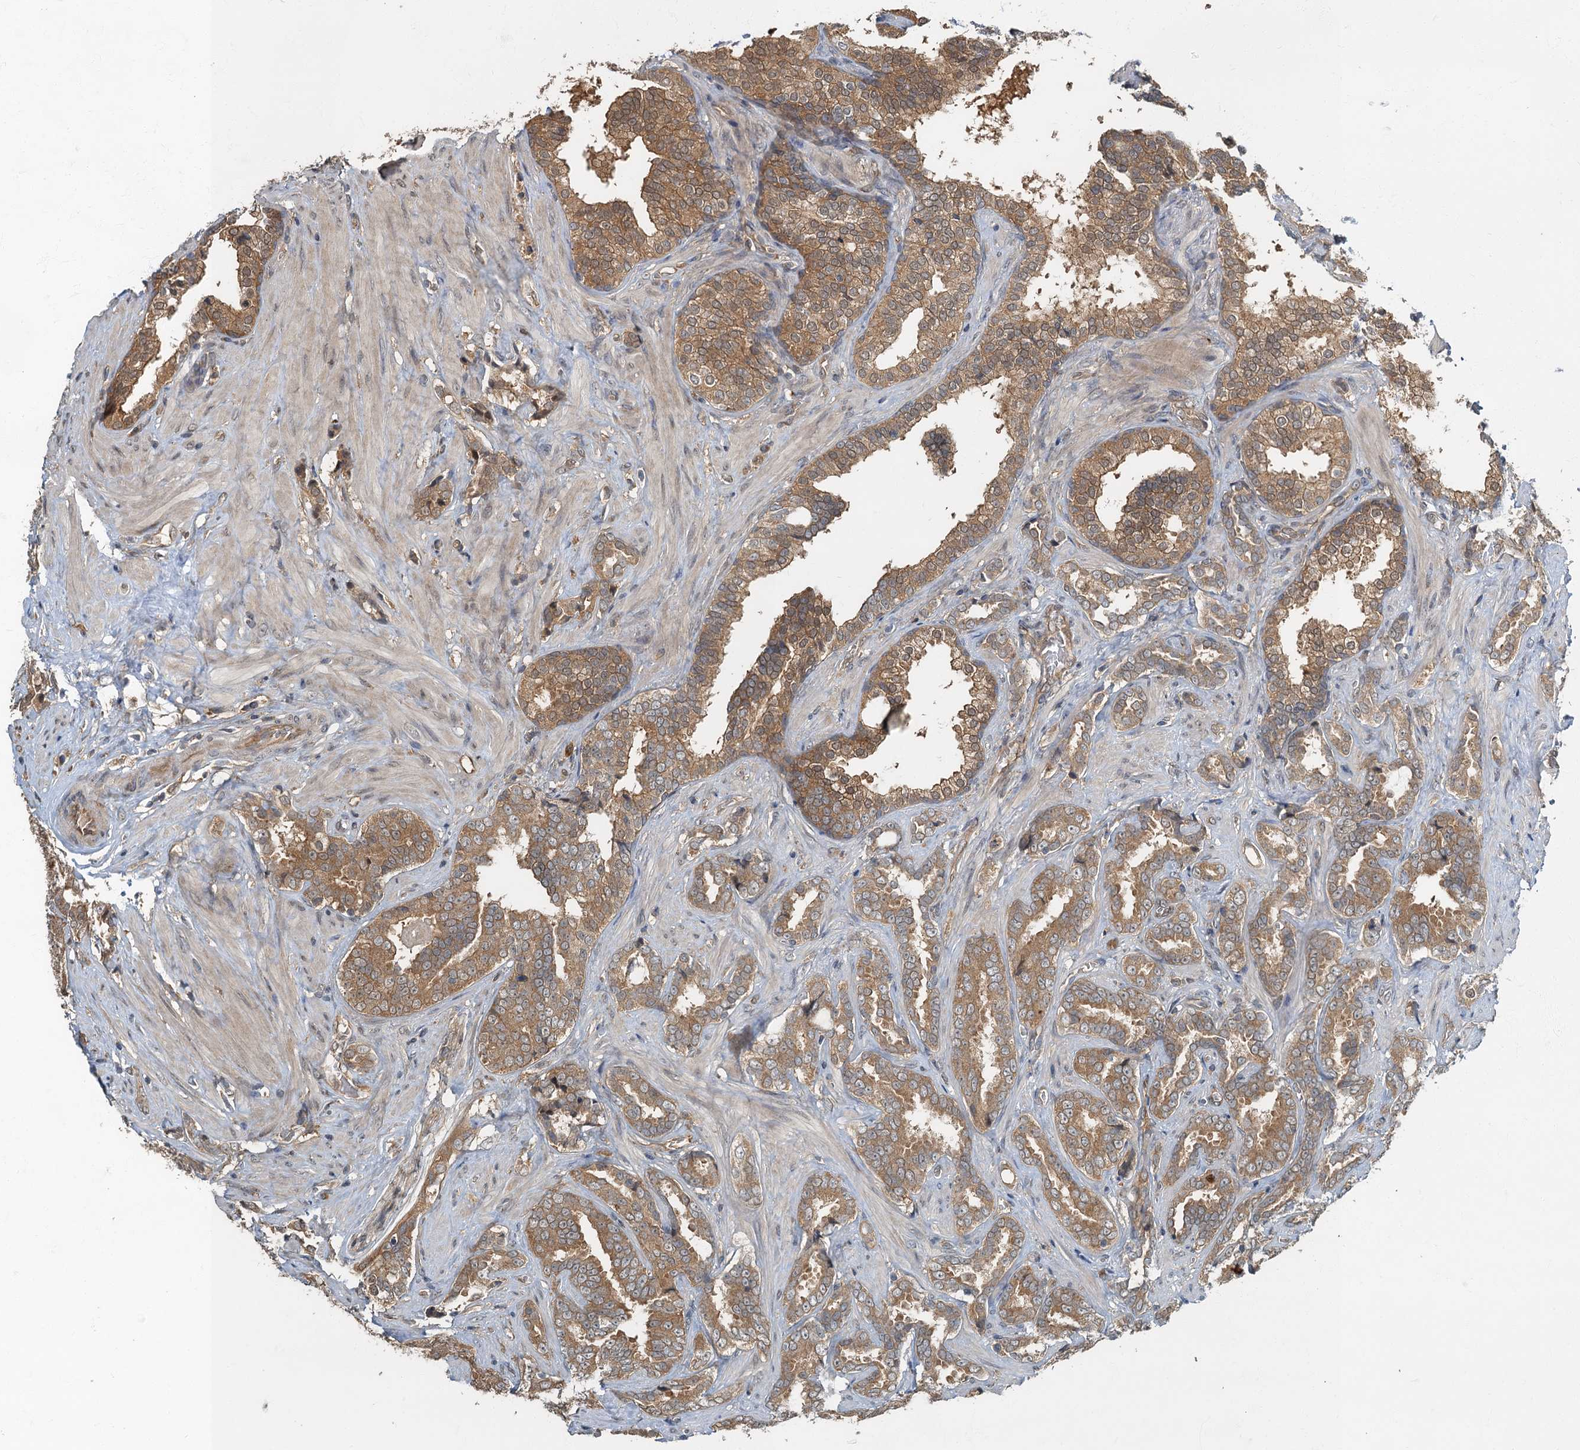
{"staining": {"intensity": "moderate", "quantity": ">75%", "location": "cytoplasmic/membranous"}, "tissue": "prostate cancer", "cell_type": "Tumor cells", "image_type": "cancer", "snomed": [{"axis": "morphology", "description": "Adenocarcinoma, High grade"}, {"axis": "topography", "description": "Prostate and seminal vesicle, NOS"}], "caption": "Prostate cancer stained for a protein (brown) displays moderate cytoplasmic/membranous positive expression in approximately >75% of tumor cells.", "gene": "TBCK", "patient": {"sex": "male", "age": 67}}